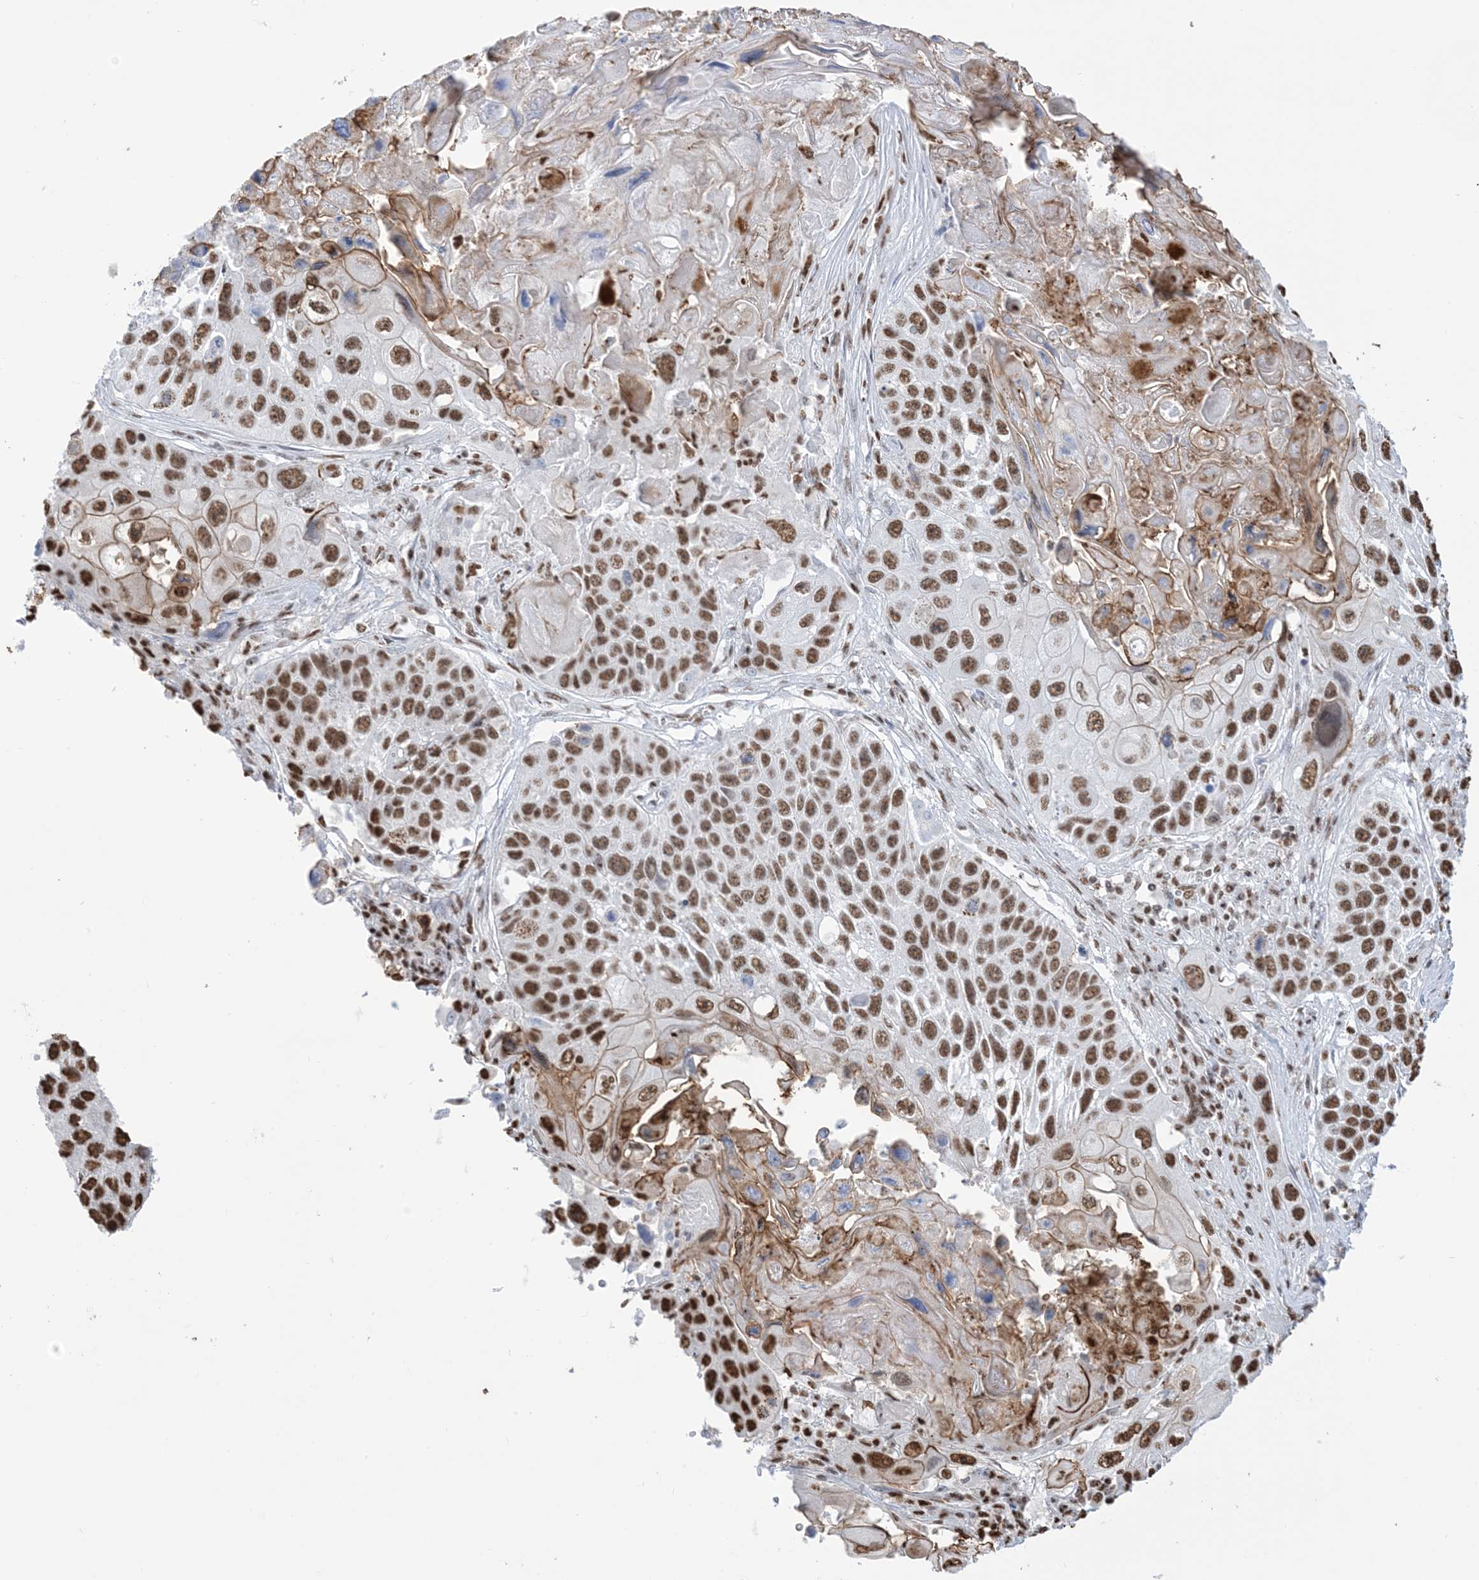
{"staining": {"intensity": "moderate", "quantity": ">75%", "location": "nuclear"}, "tissue": "lung cancer", "cell_type": "Tumor cells", "image_type": "cancer", "snomed": [{"axis": "morphology", "description": "Squamous cell carcinoma, NOS"}, {"axis": "topography", "description": "Lung"}], "caption": "A brown stain labels moderate nuclear staining of a protein in human lung cancer tumor cells.", "gene": "ZNF792", "patient": {"sex": "male", "age": 61}}